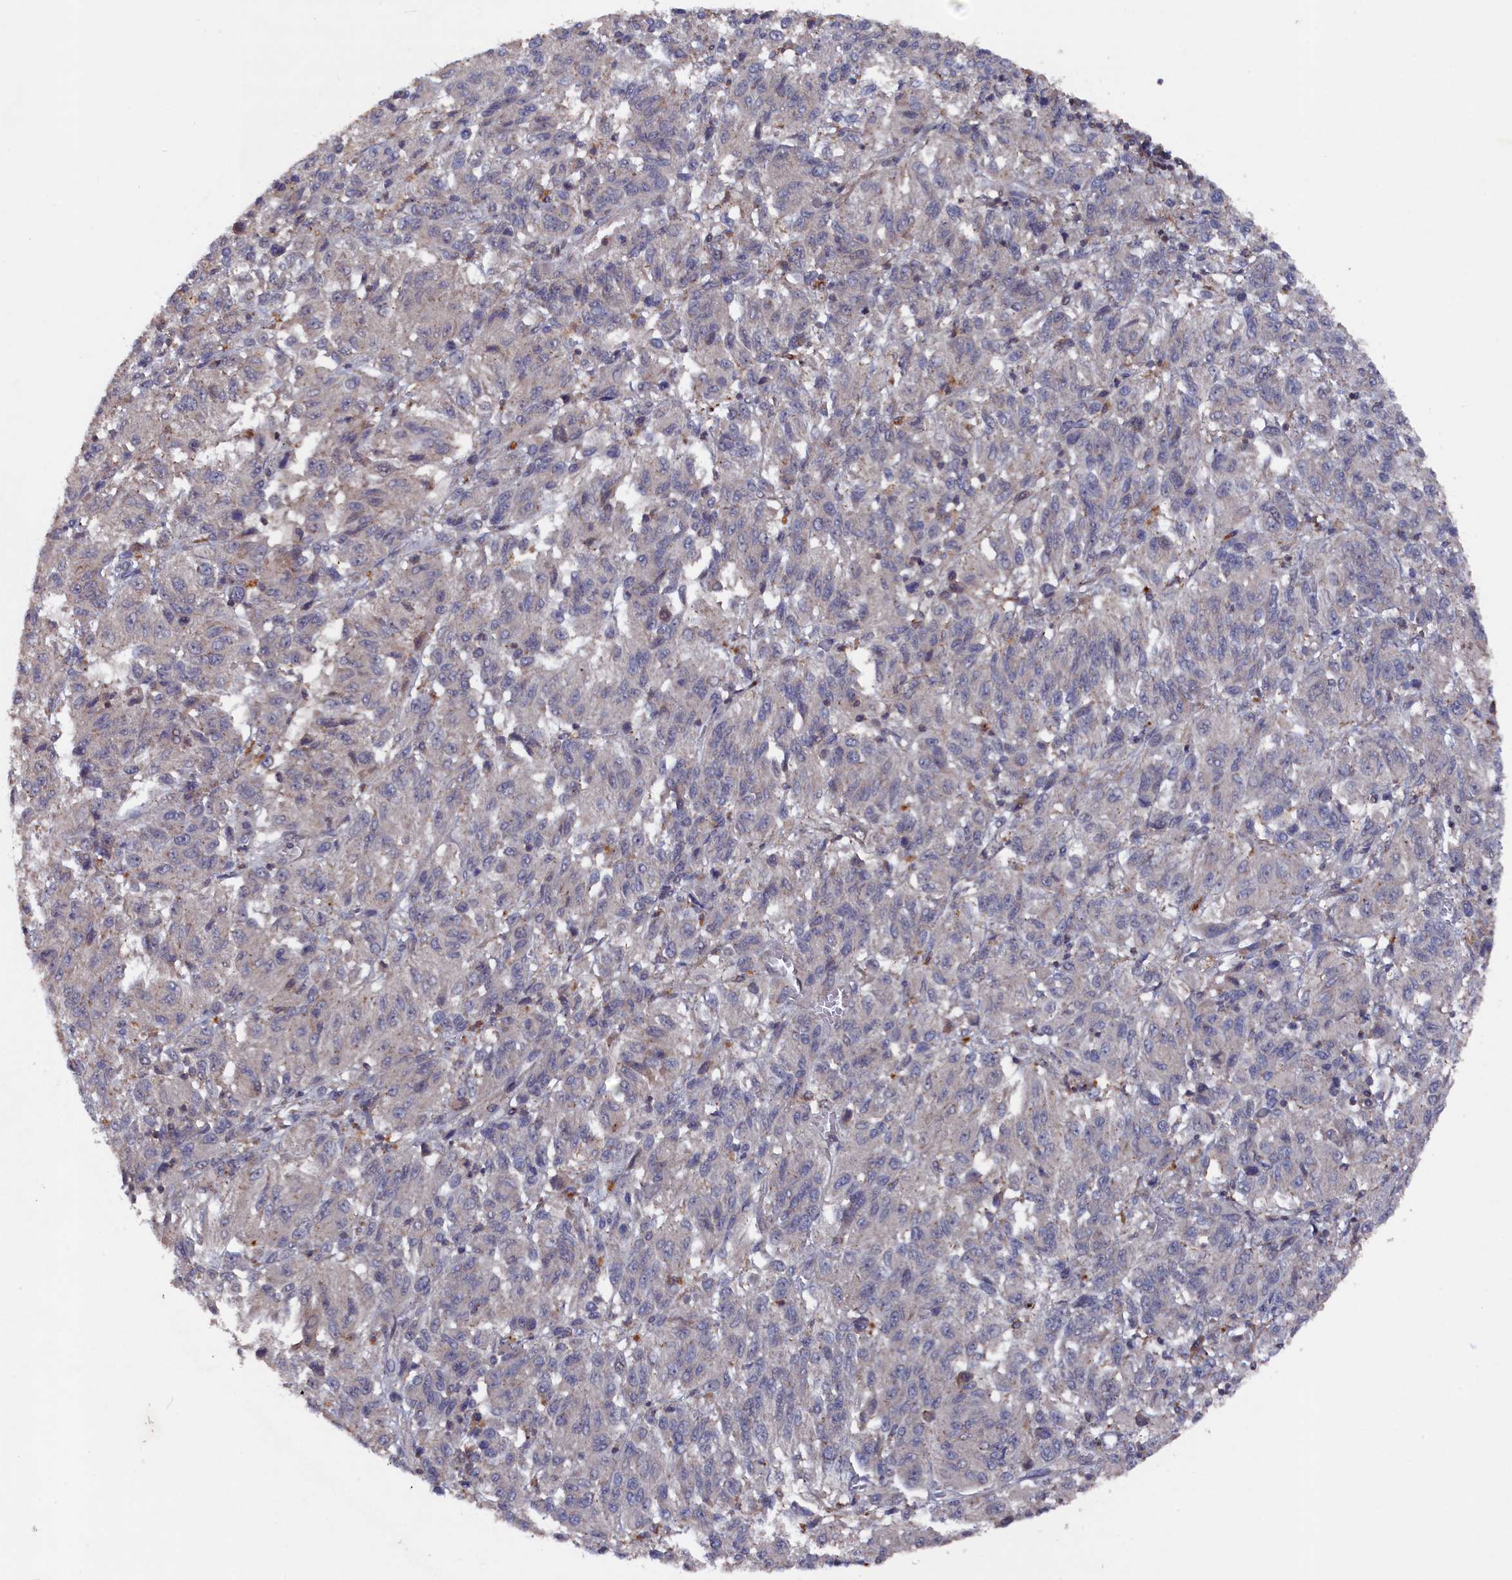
{"staining": {"intensity": "negative", "quantity": "none", "location": "none"}, "tissue": "melanoma", "cell_type": "Tumor cells", "image_type": "cancer", "snomed": [{"axis": "morphology", "description": "Malignant melanoma, Metastatic site"}, {"axis": "topography", "description": "Lung"}], "caption": "This is a histopathology image of immunohistochemistry staining of melanoma, which shows no staining in tumor cells.", "gene": "TMC5", "patient": {"sex": "male", "age": 64}}